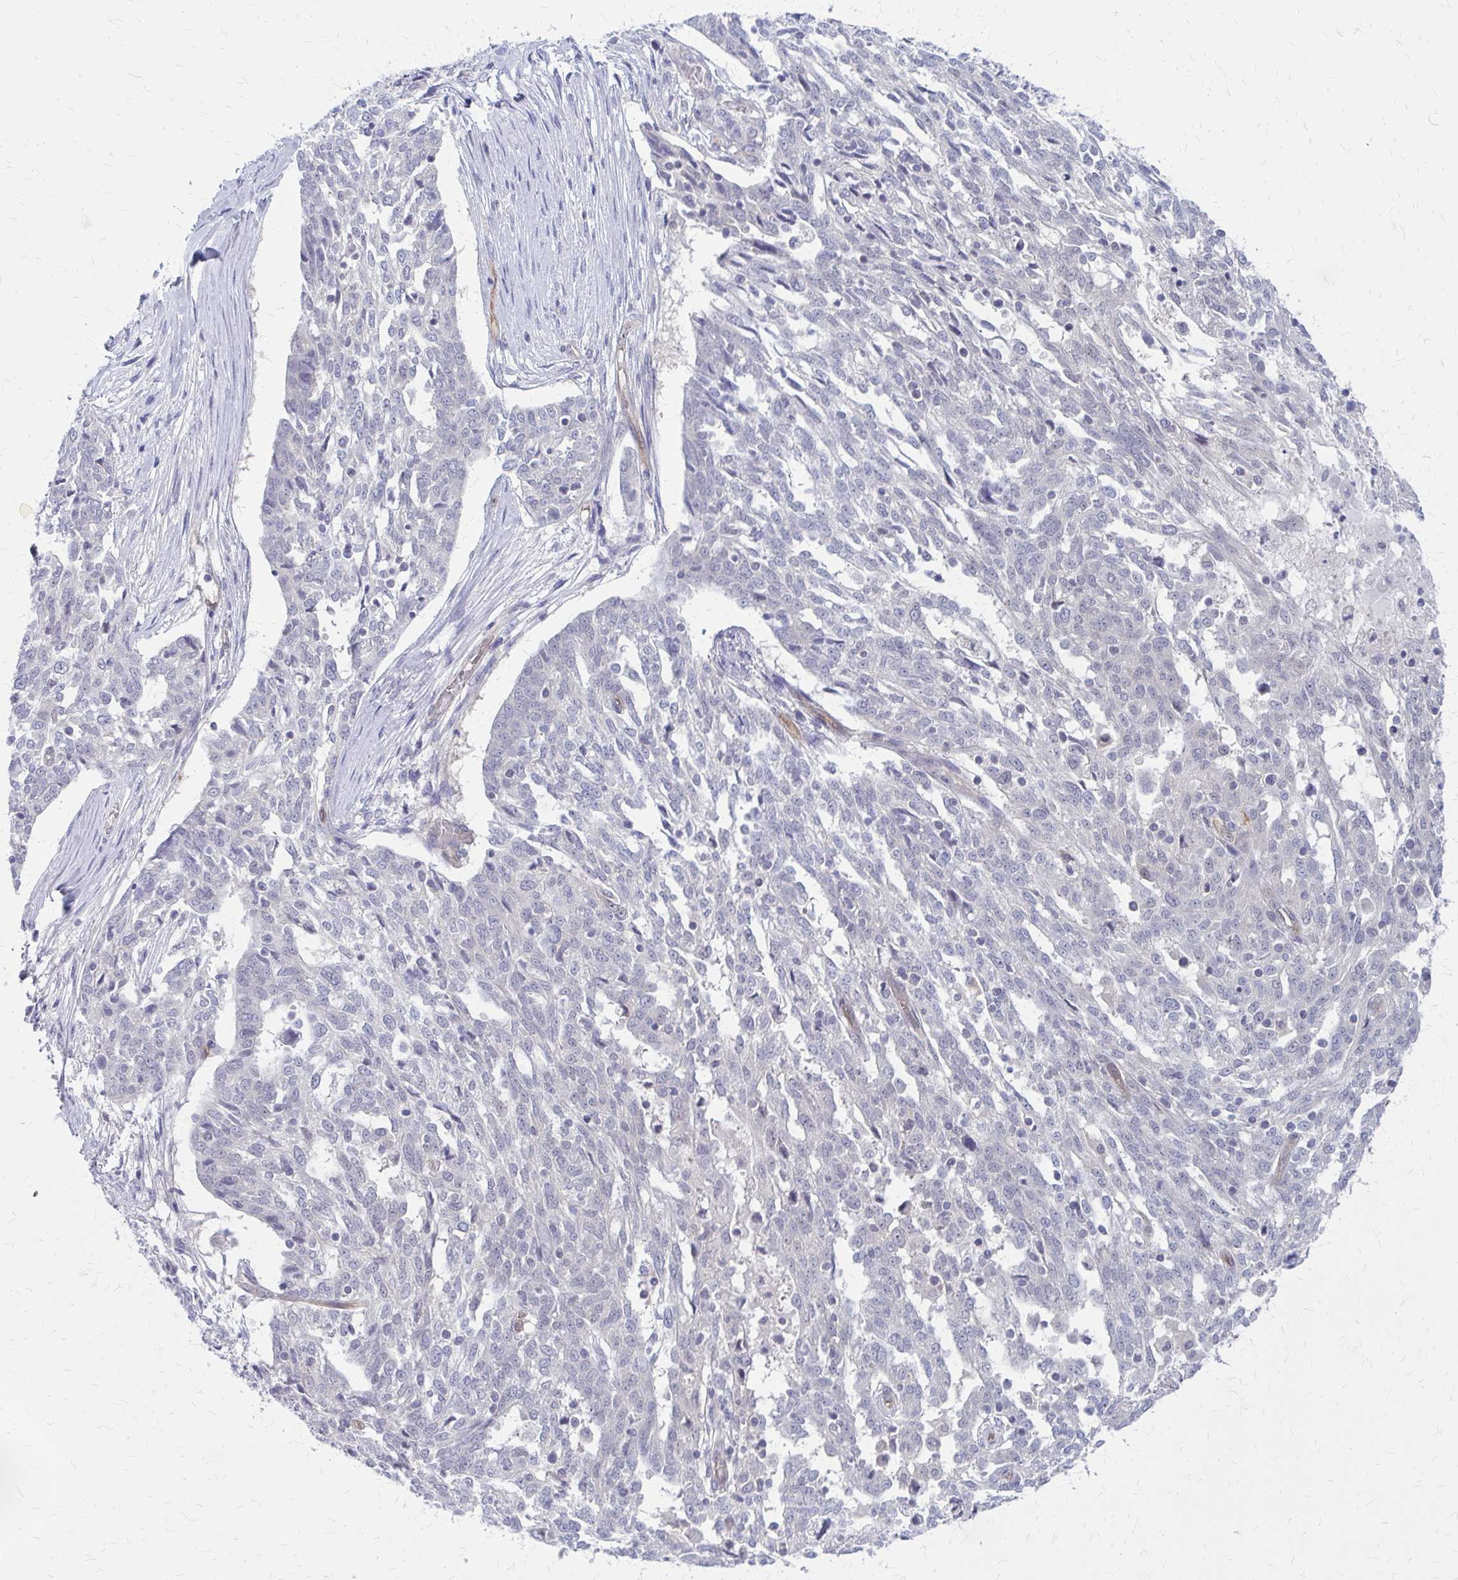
{"staining": {"intensity": "negative", "quantity": "none", "location": "none"}, "tissue": "ovarian cancer", "cell_type": "Tumor cells", "image_type": "cancer", "snomed": [{"axis": "morphology", "description": "Cystadenocarcinoma, serous, NOS"}, {"axis": "topography", "description": "Ovary"}], "caption": "Tumor cells are negative for brown protein staining in ovarian cancer. (Stains: DAB (3,3'-diaminobenzidine) immunohistochemistry (IHC) with hematoxylin counter stain, Microscopy: brightfield microscopy at high magnification).", "gene": "CLIC2", "patient": {"sex": "female", "age": 67}}